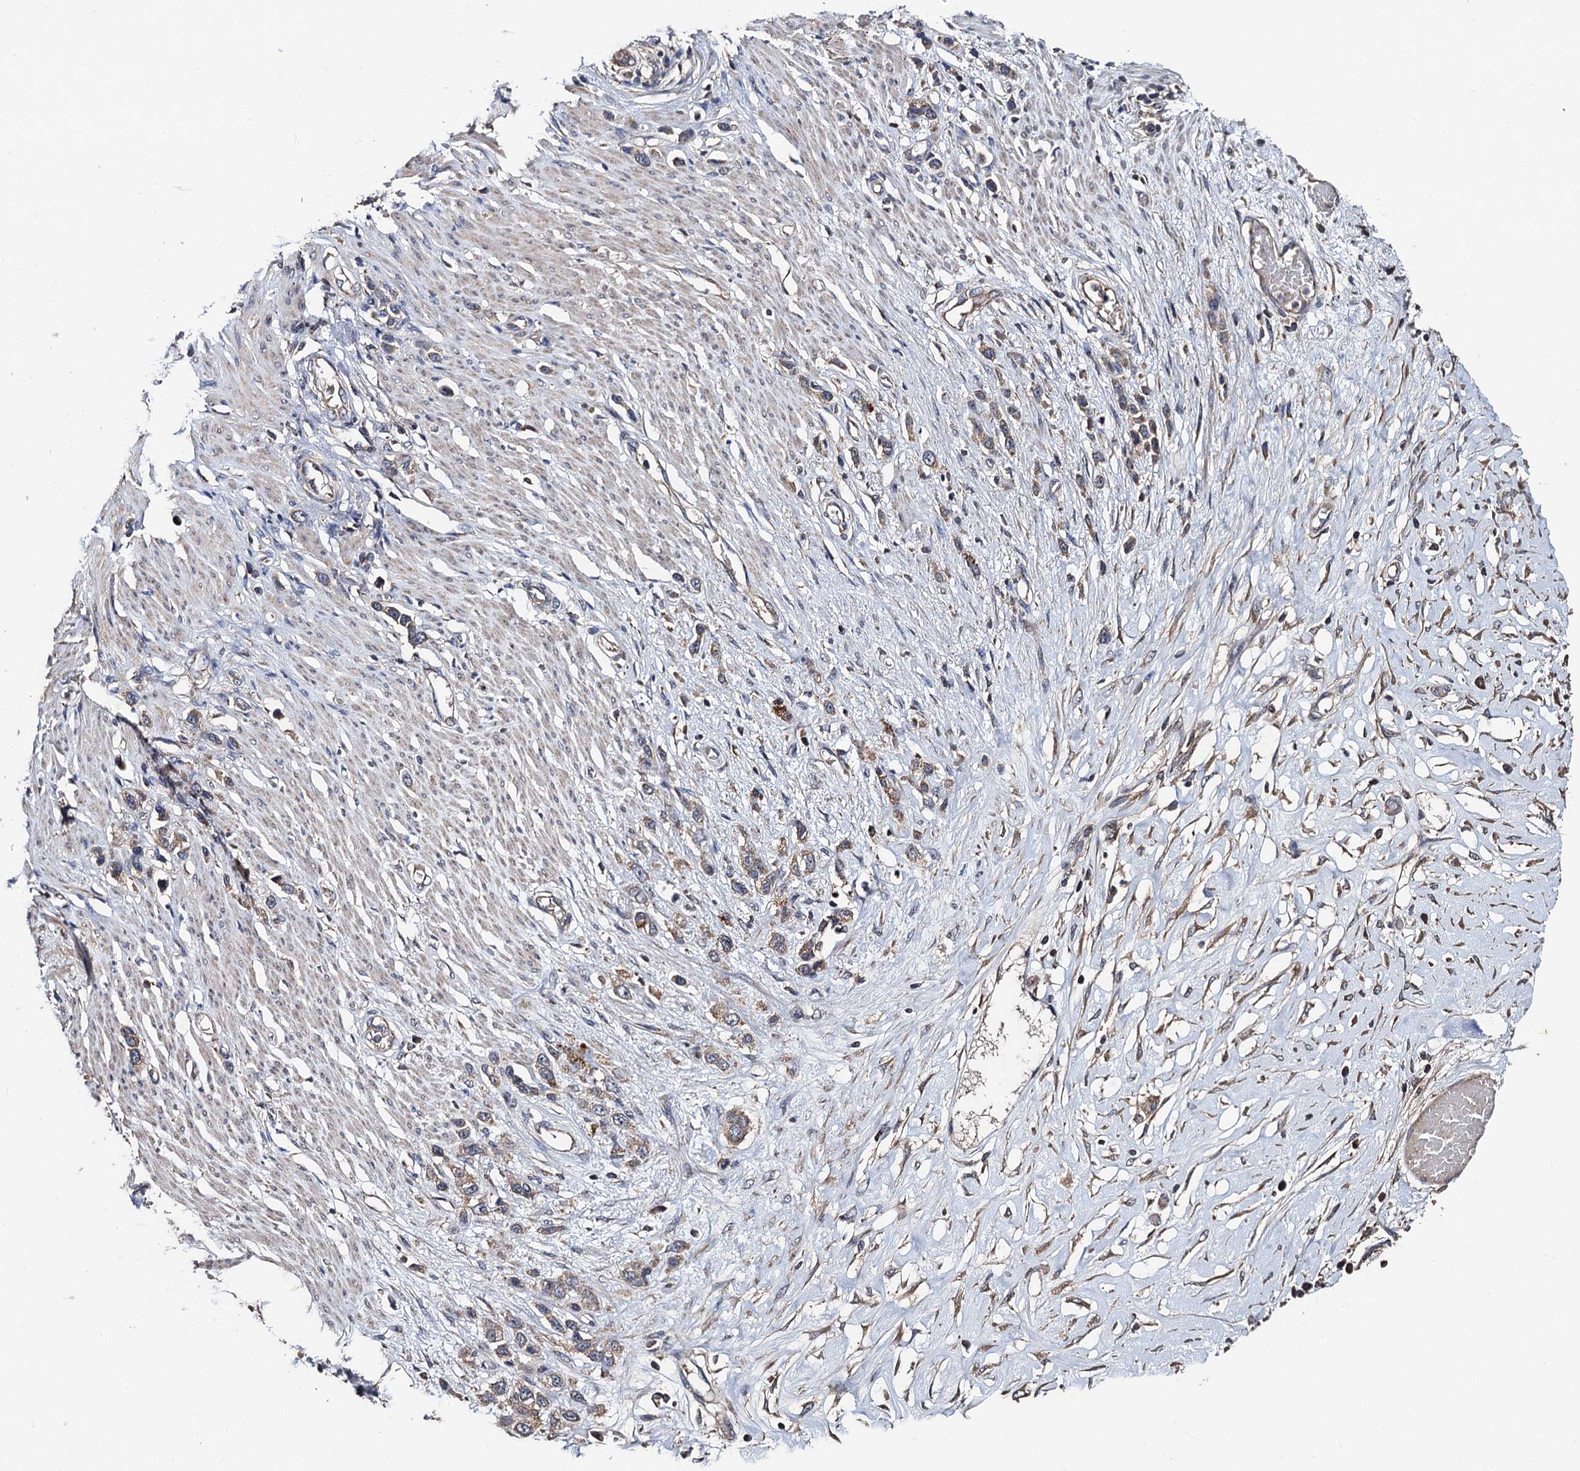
{"staining": {"intensity": "moderate", "quantity": ">75%", "location": "cytoplasmic/membranous"}, "tissue": "stomach cancer", "cell_type": "Tumor cells", "image_type": "cancer", "snomed": [{"axis": "morphology", "description": "Adenocarcinoma, NOS"}, {"axis": "morphology", "description": "Adenocarcinoma, High grade"}, {"axis": "topography", "description": "Stomach, upper"}, {"axis": "topography", "description": "Stomach, lower"}], "caption": "Stomach adenocarcinoma tissue demonstrates moderate cytoplasmic/membranous positivity in about >75% of tumor cells, visualized by immunohistochemistry.", "gene": "PPTC7", "patient": {"sex": "female", "age": 65}}